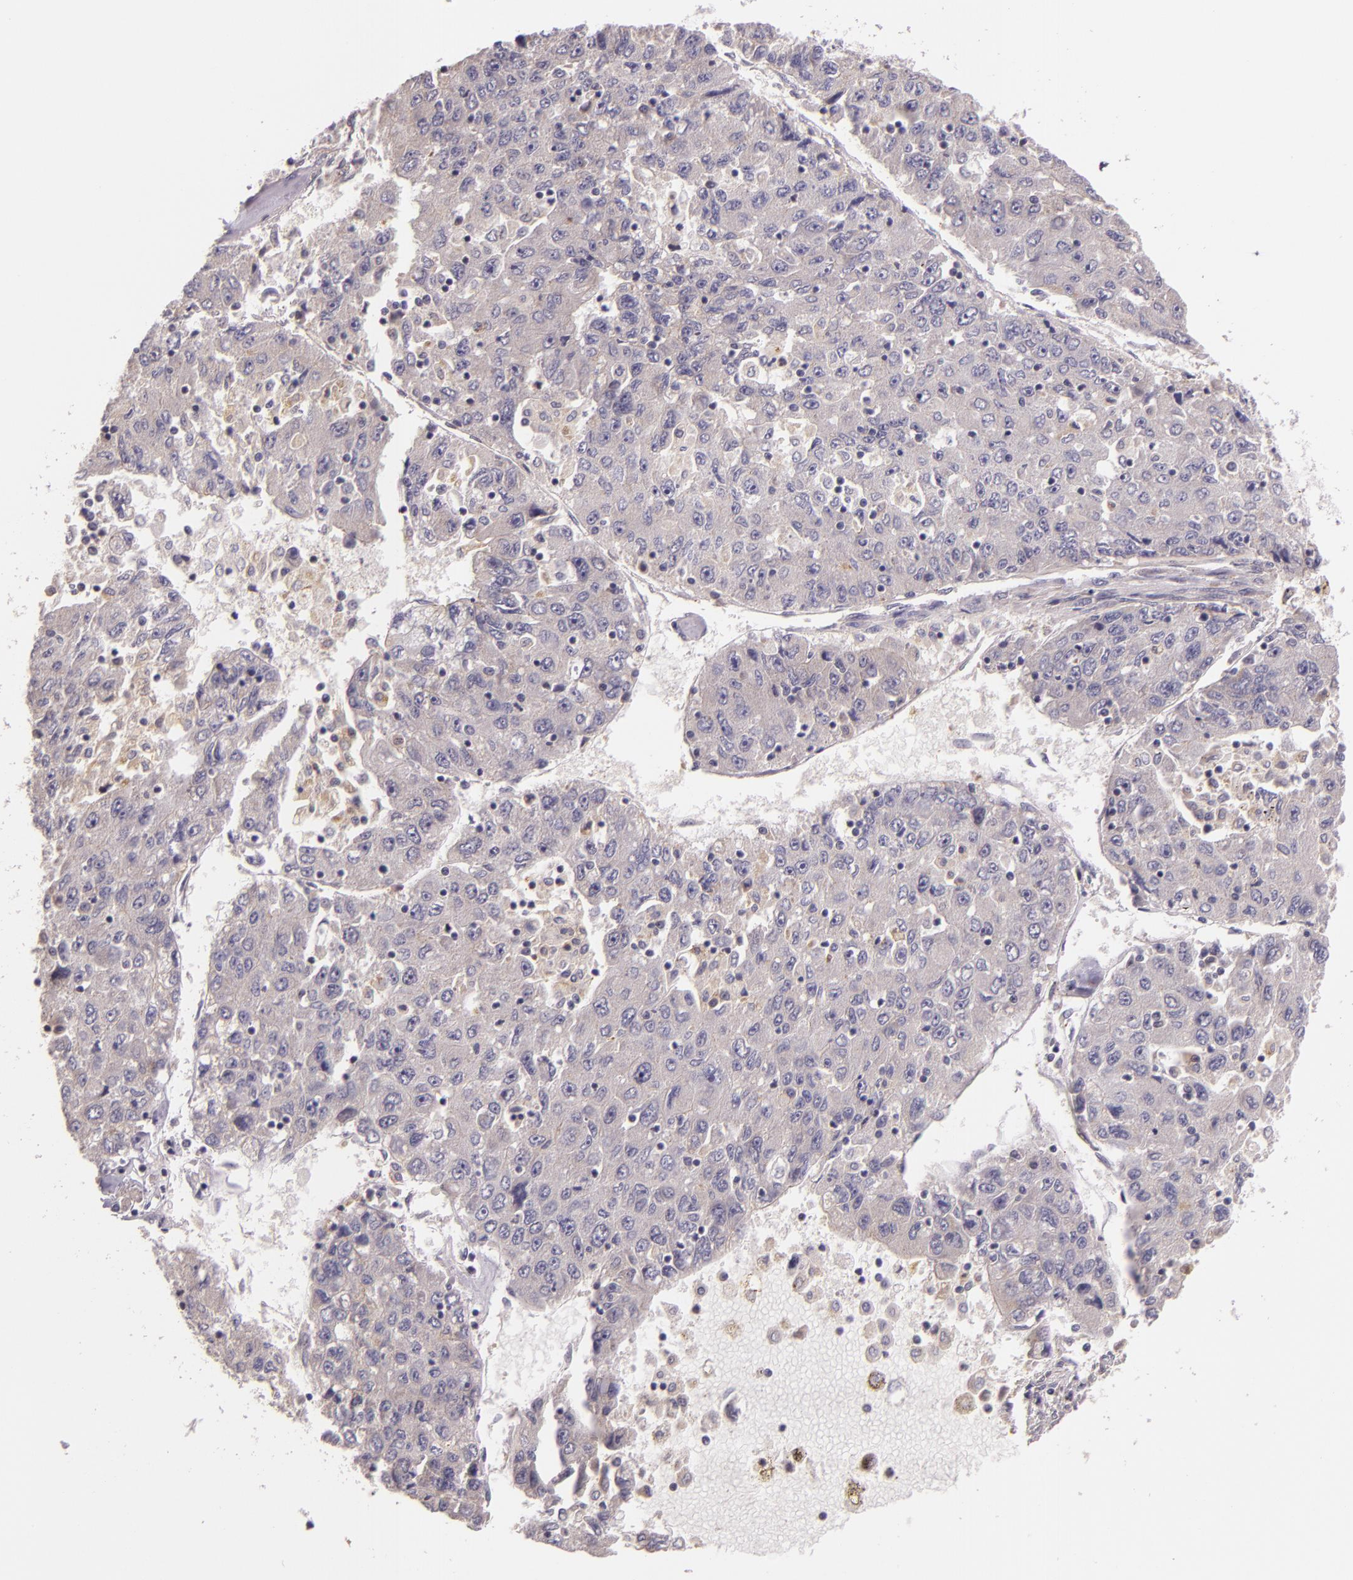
{"staining": {"intensity": "negative", "quantity": "none", "location": "none"}, "tissue": "liver cancer", "cell_type": "Tumor cells", "image_type": "cancer", "snomed": [{"axis": "morphology", "description": "Carcinoma, Hepatocellular, NOS"}, {"axis": "topography", "description": "Liver"}], "caption": "The histopathology image demonstrates no significant expression in tumor cells of liver cancer. (DAB (3,3'-diaminobenzidine) immunohistochemistry with hematoxylin counter stain).", "gene": "ARMH4", "patient": {"sex": "male", "age": 49}}